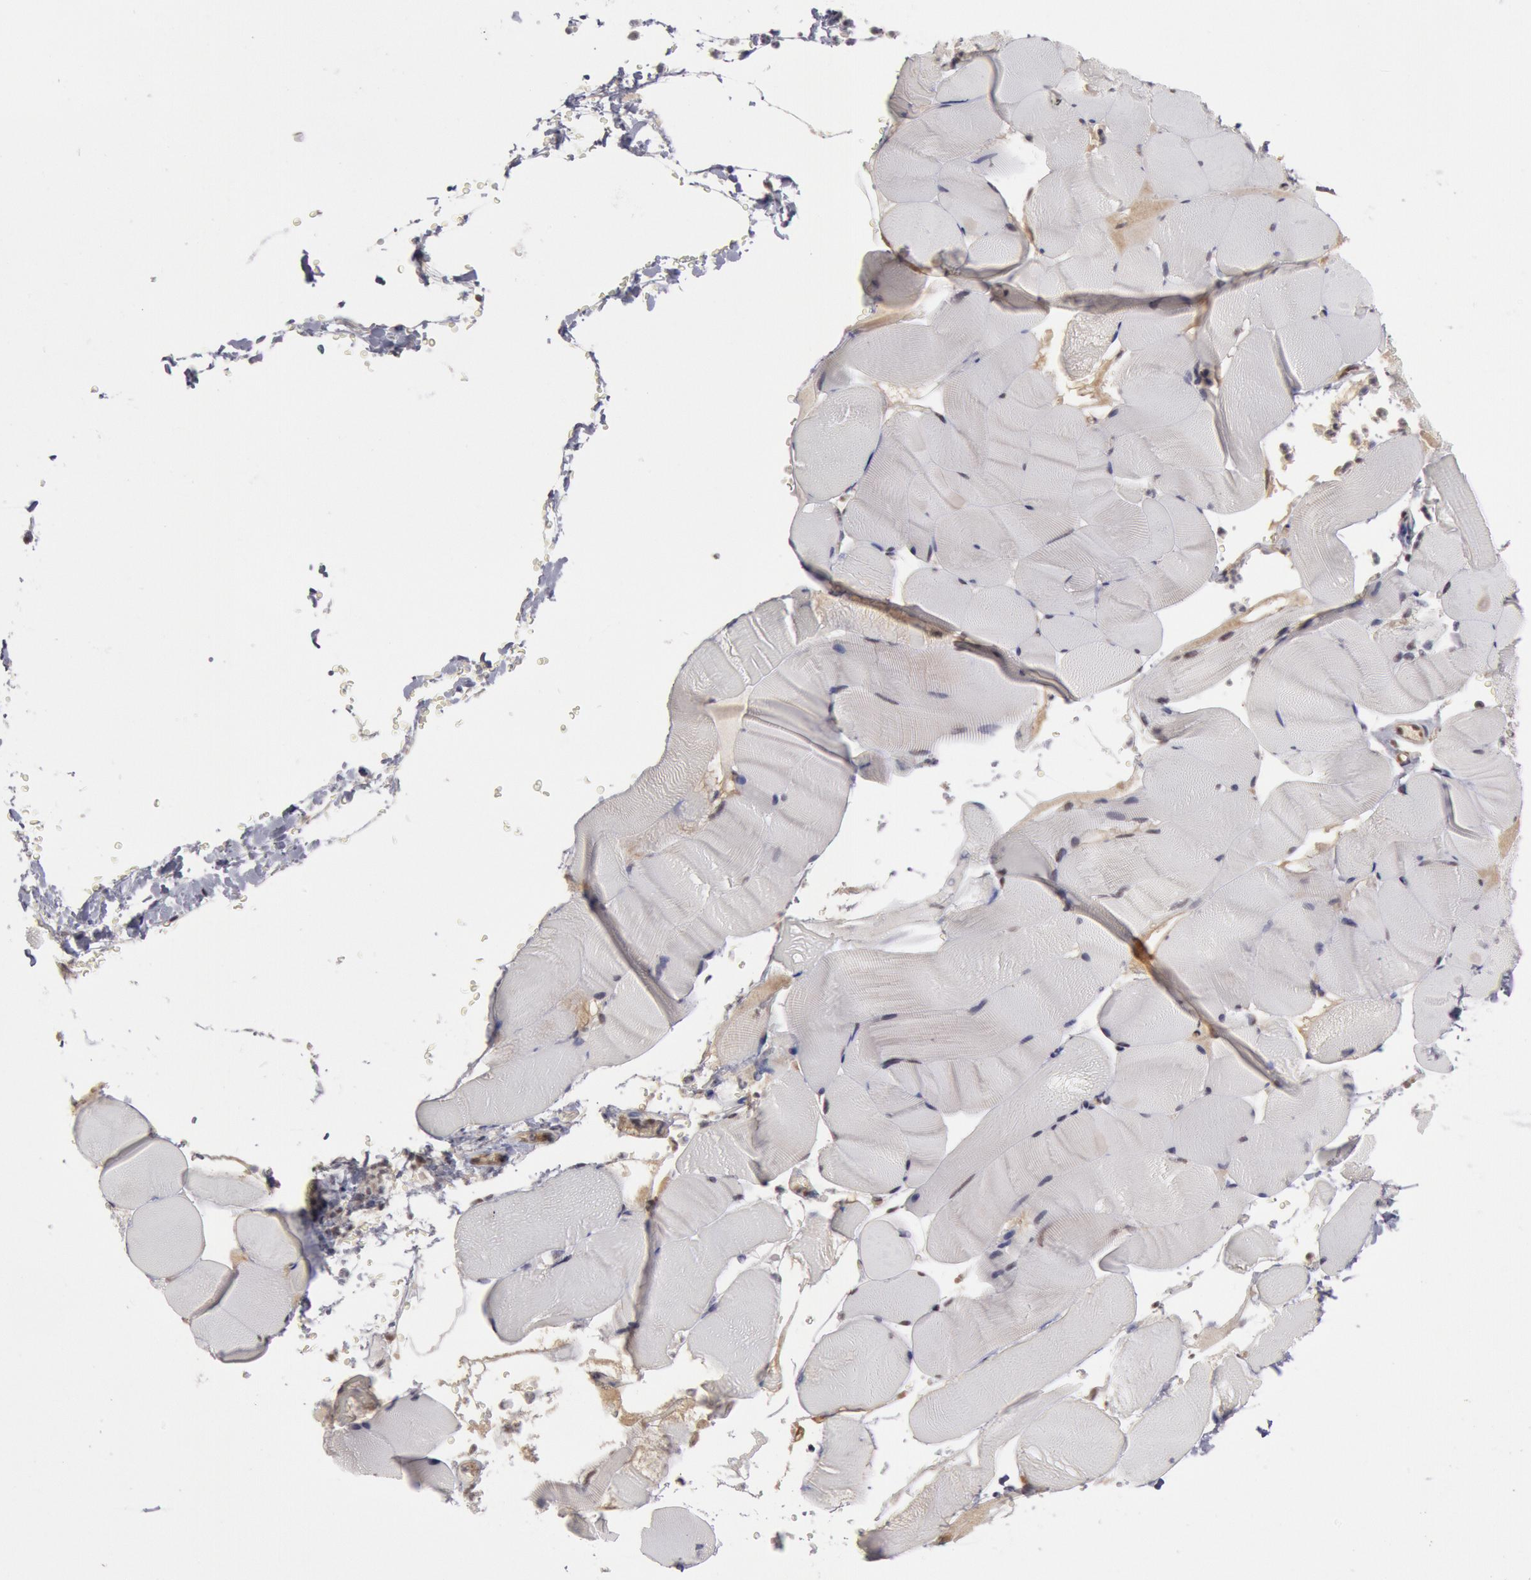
{"staining": {"intensity": "negative", "quantity": "none", "location": "none"}, "tissue": "skeletal muscle", "cell_type": "Myocytes", "image_type": "normal", "snomed": [{"axis": "morphology", "description": "Normal tissue, NOS"}, {"axis": "topography", "description": "Skeletal muscle"}], "caption": "The histopathology image shows no significant positivity in myocytes of skeletal muscle. (DAB IHC with hematoxylin counter stain).", "gene": "PPP4R3B", "patient": {"sex": "male", "age": 62}}